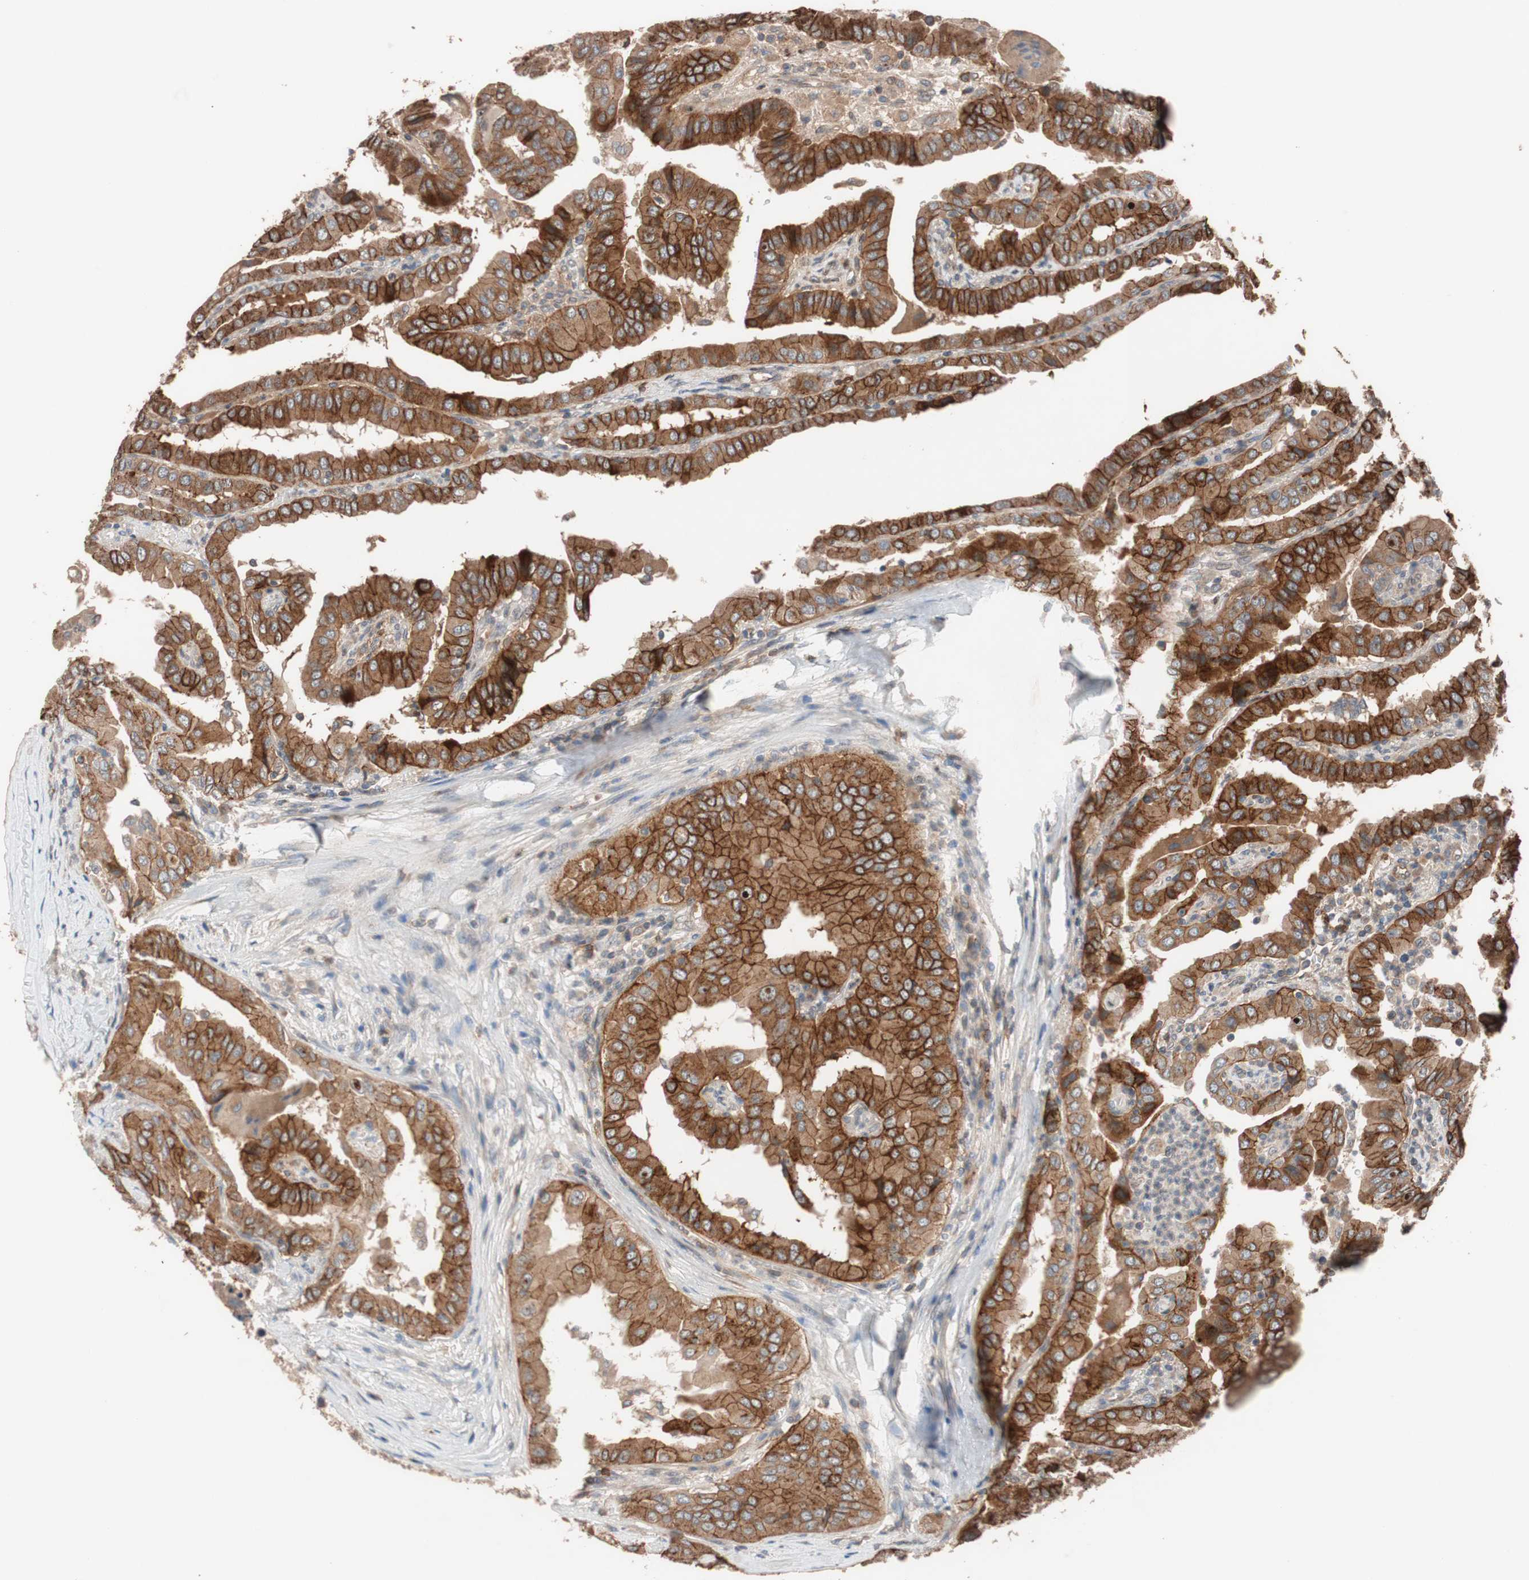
{"staining": {"intensity": "strong", "quantity": ">75%", "location": "cytoplasmic/membranous"}, "tissue": "thyroid cancer", "cell_type": "Tumor cells", "image_type": "cancer", "snomed": [{"axis": "morphology", "description": "Papillary adenocarcinoma, NOS"}, {"axis": "topography", "description": "Thyroid gland"}], "caption": "A micrograph of thyroid papillary adenocarcinoma stained for a protein demonstrates strong cytoplasmic/membranous brown staining in tumor cells.", "gene": "SDC4", "patient": {"sex": "male", "age": 33}}